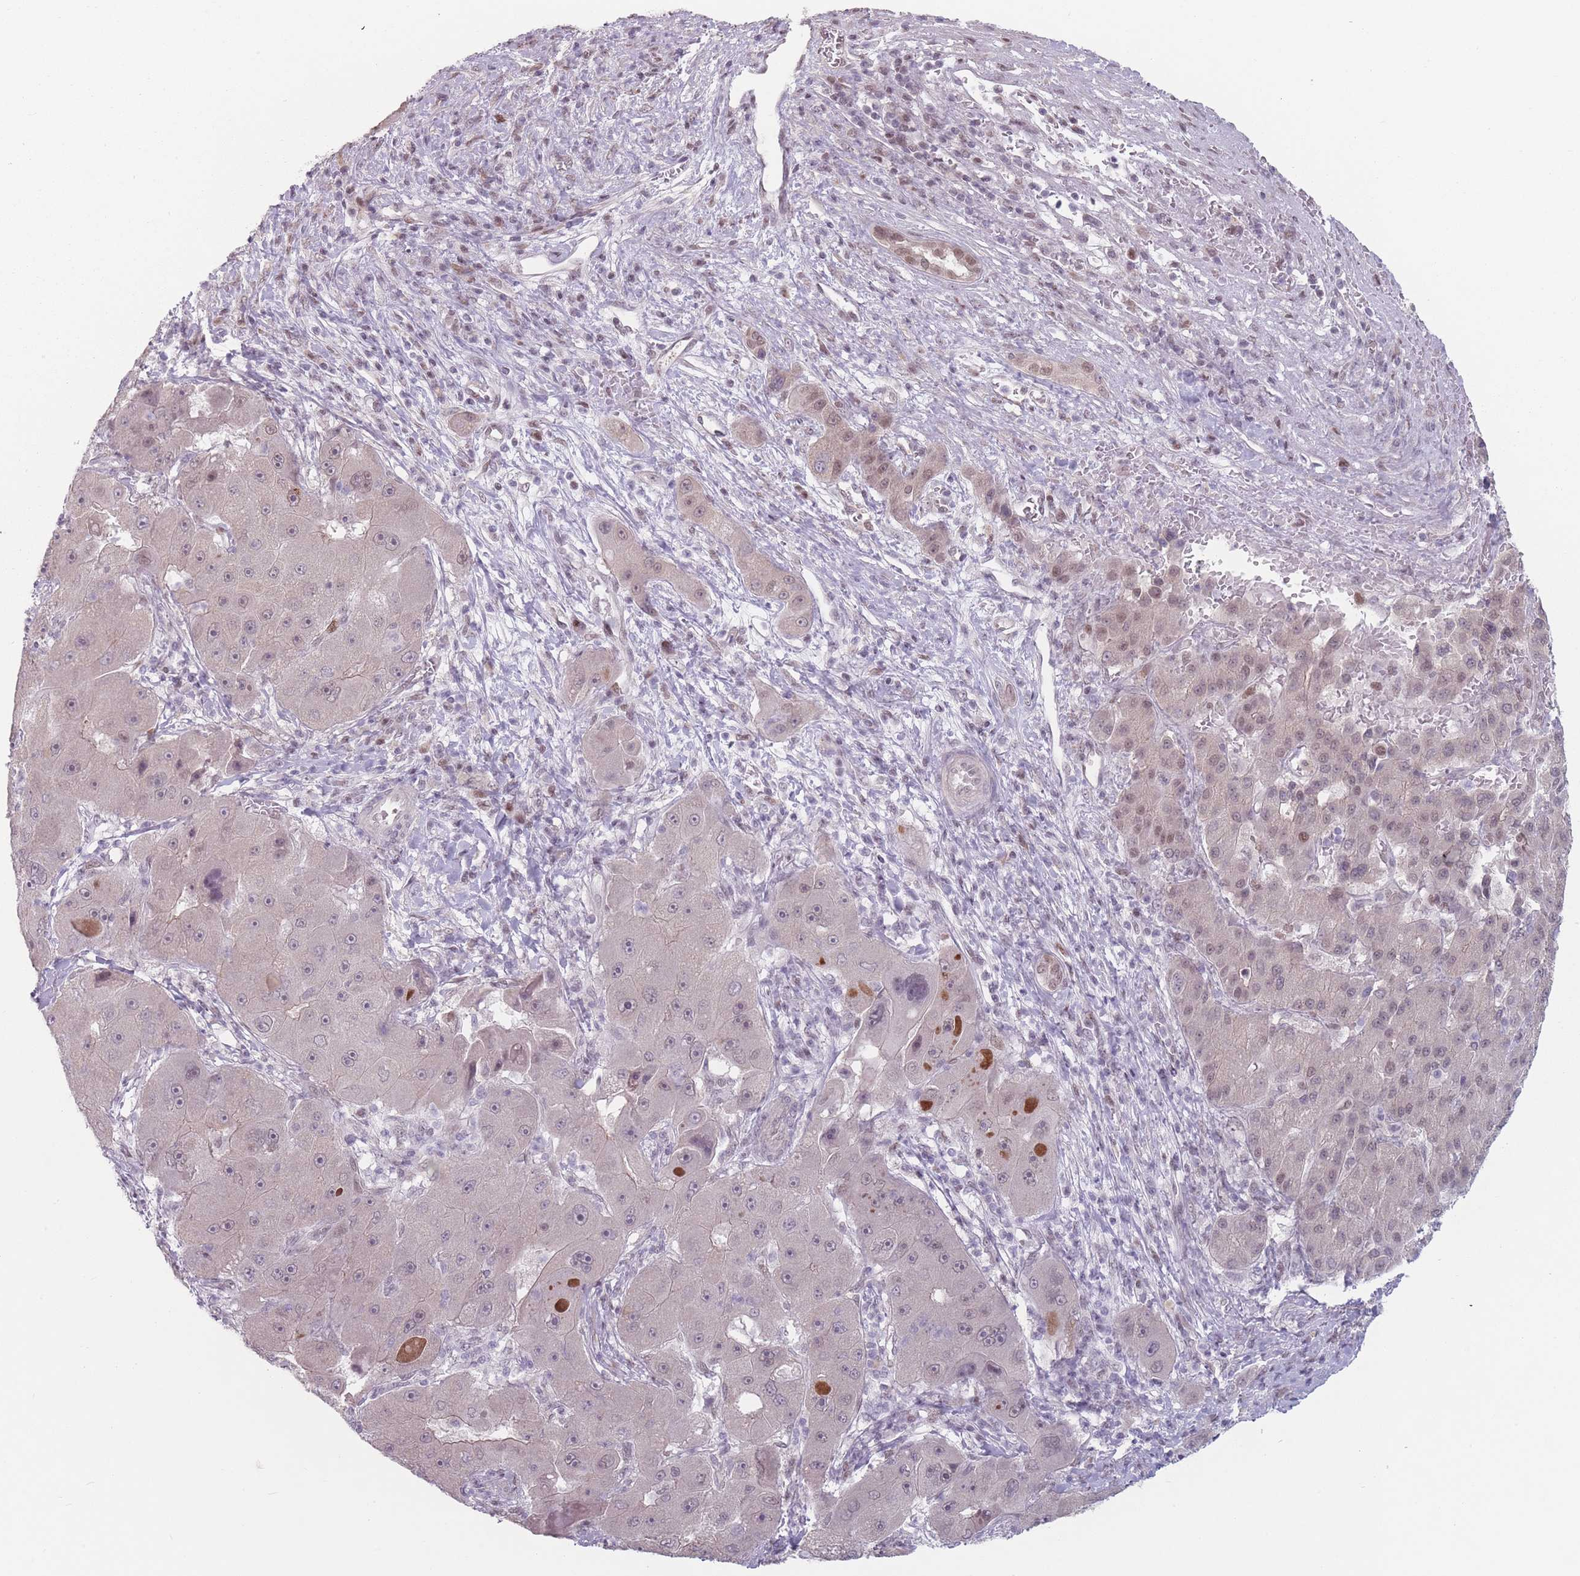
{"staining": {"intensity": "weak", "quantity": "25%-75%", "location": "nuclear"}, "tissue": "liver cancer", "cell_type": "Tumor cells", "image_type": "cancer", "snomed": [{"axis": "morphology", "description": "Carcinoma, Hepatocellular, NOS"}, {"axis": "topography", "description": "Liver"}], "caption": "Tumor cells reveal low levels of weak nuclear expression in about 25%-75% of cells in liver cancer. The protein is stained brown, and the nuclei are stained in blue (DAB (3,3'-diaminobenzidine) IHC with brightfield microscopy, high magnification).", "gene": "SH3BGRL2", "patient": {"sex": "male", "age": 76}}